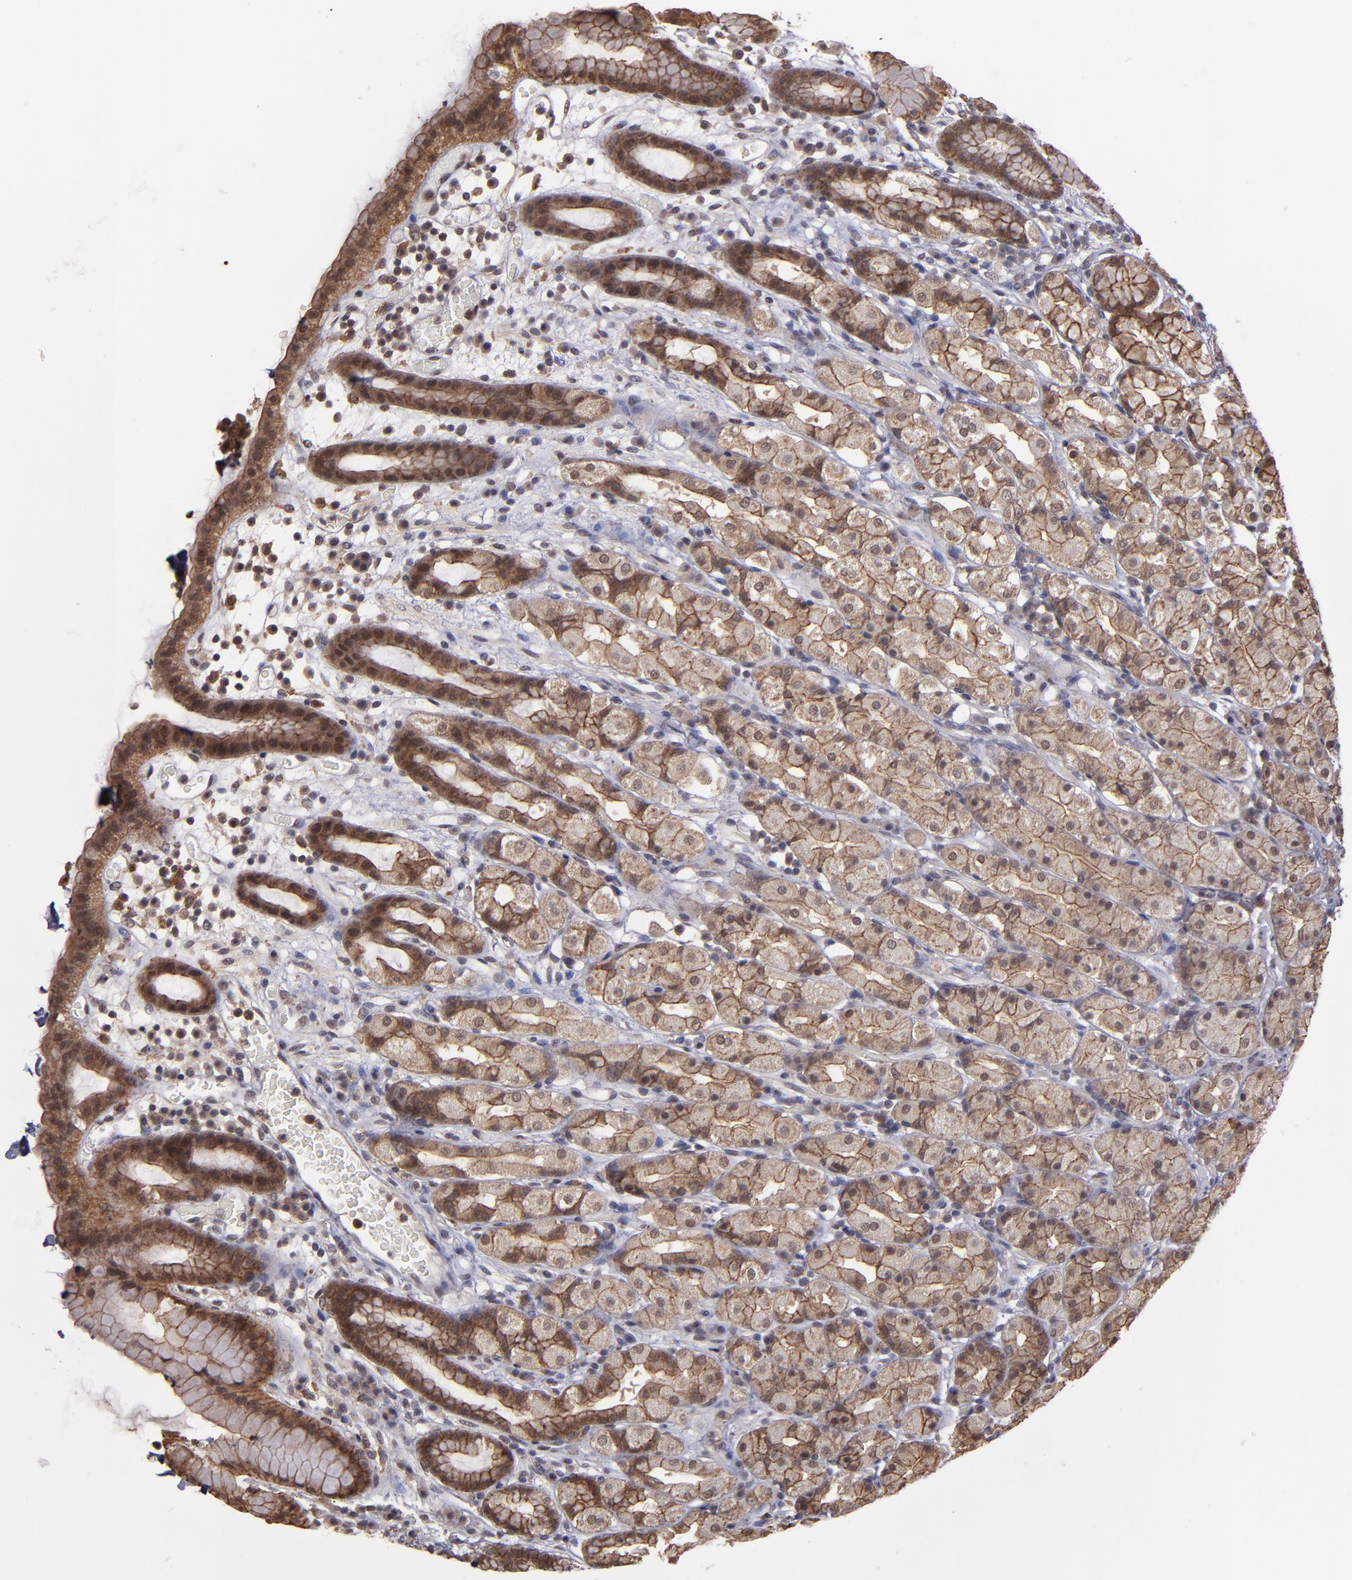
{"staining": {"intensity": "moderate", "quantity": ">75%", "location": "cytoplasmic/membranous,nuclear"}, "tissue": "stomach", "cell_type": "Glandular cells", "image_type": "normal", "snomed": [{"axis": "morphology", "description": "Normal tissue, NOS"}, {"axis": "topography", "description": "Stomach, upper"}], "caption": "This histopathology image demonstrates IHC staining of benign human stomach, with medium moderate cytoplasmic/membranous,nuclear staining in approximately >75% of glandular cells.", "gene": "SIPA1L1", "patient": {"sex": "male", "age": 68}}